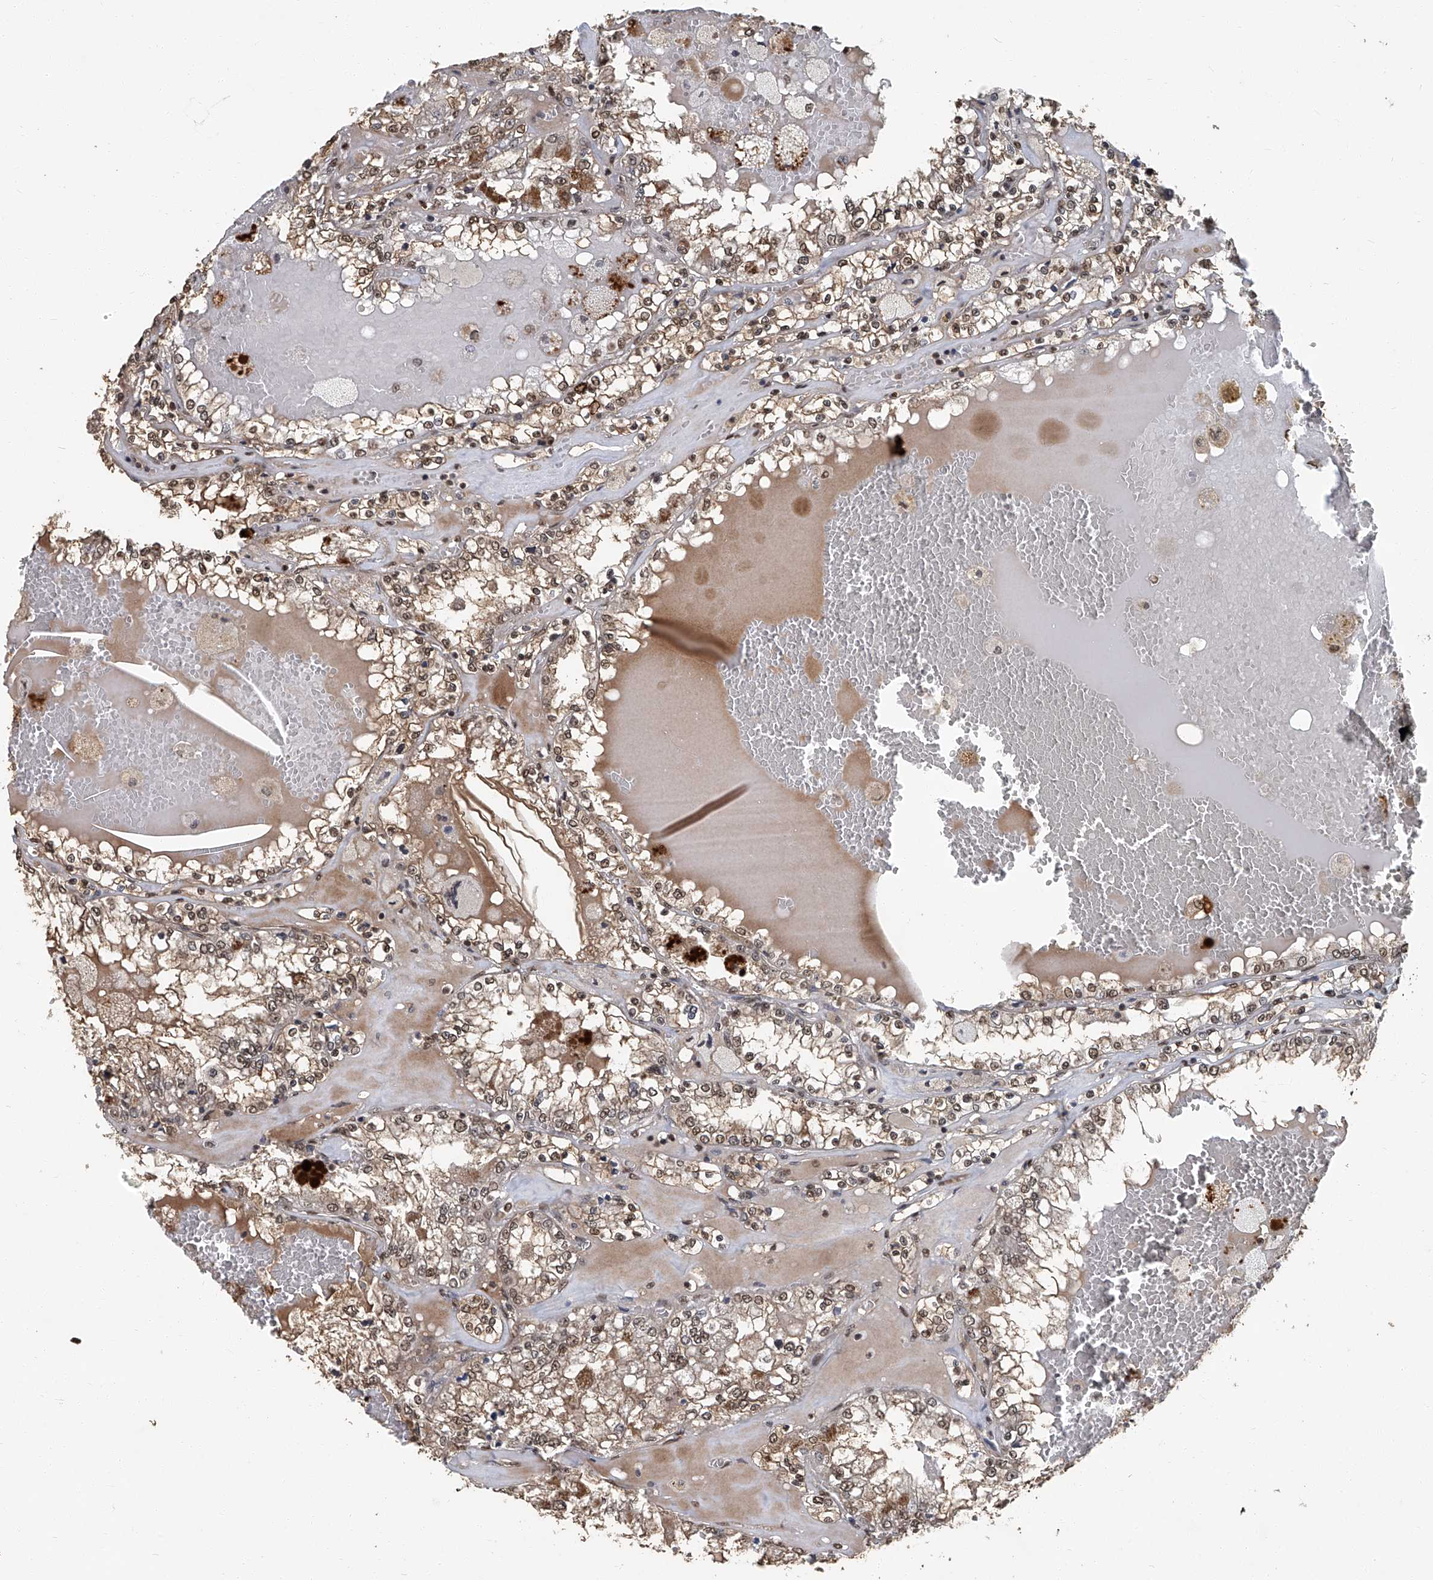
{"staining": {"intensity": "moderate", "quantity": ">75%", "location": "cytoplasmic/membranous,nuclear"}, "tissue": "renal cancer", "cell_type": "Tumor cells", "image_type": "cancer", "snomed": [{"axis": "morphology", "description": "Adenocarcinoma, NOS"}, {"axis": "topography", "description": "Kidney"}], "caption": "Adenocarcinoma (renal) stained with a protein marker reveals moderate staining in tumor cells.", "gene": "GPR132", "patient": {"sex": "female", "age": 56}}